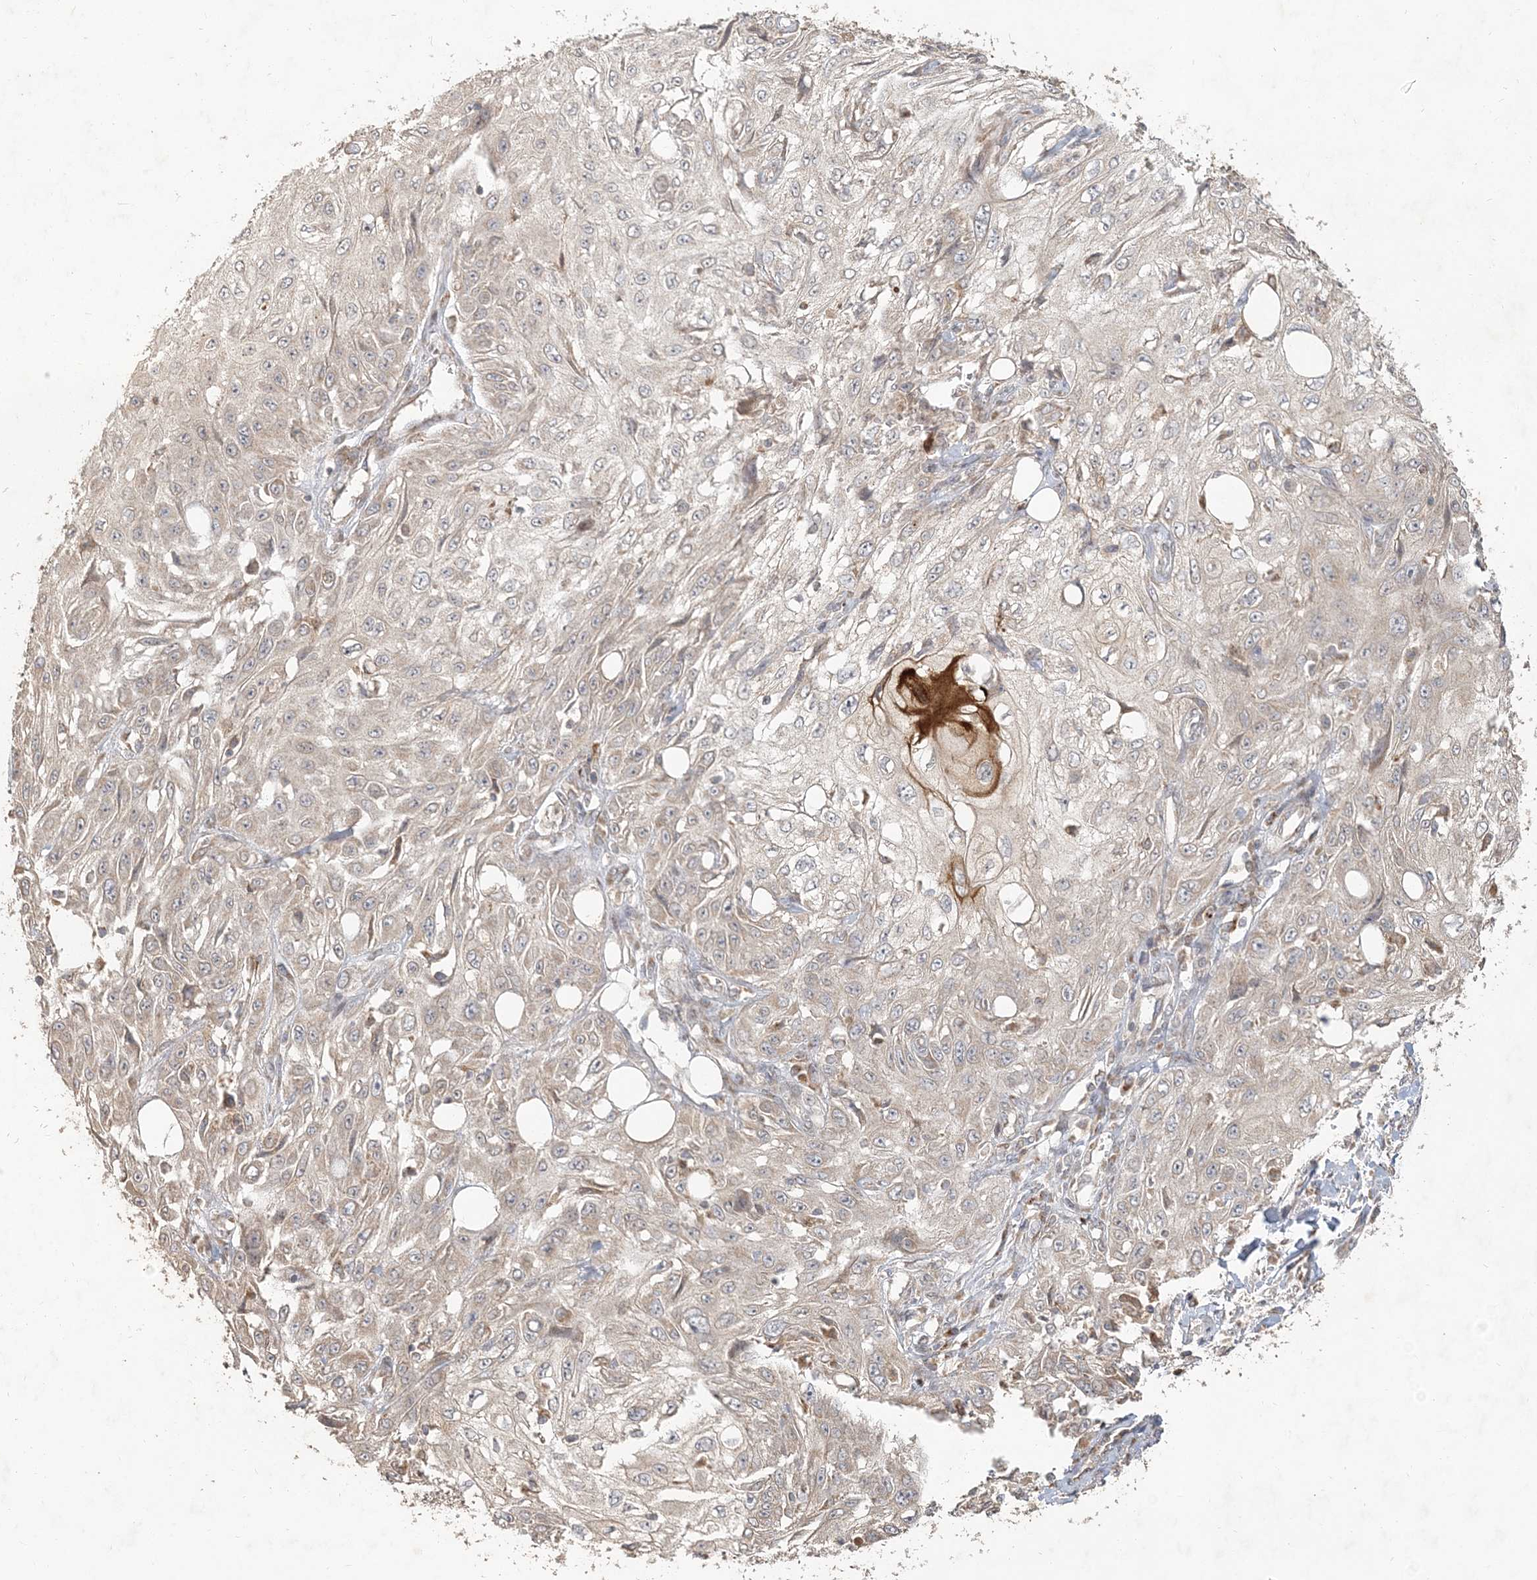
{"staining": {"intensity": "weak", "quantity": "<25%", "location": "cytoplasmic/membranous"}, "tissue": "skin cancer", "cell_type": "Tumor cells", "image_type": "cancer", "snomed": [{"axis": "morphology", "description": "Squamous cell carcinoma, NOS"}, {"axis": "topography", "description": "Skin"}], "caption": "DAB (3,3'-diaminobenzidine) immunohistochemical staining of squamous cell carcinoma (skin) displays no significant staining in tumor cells.", "gene": "RAB14", "patient": {"sex": "male", "age": 75}}